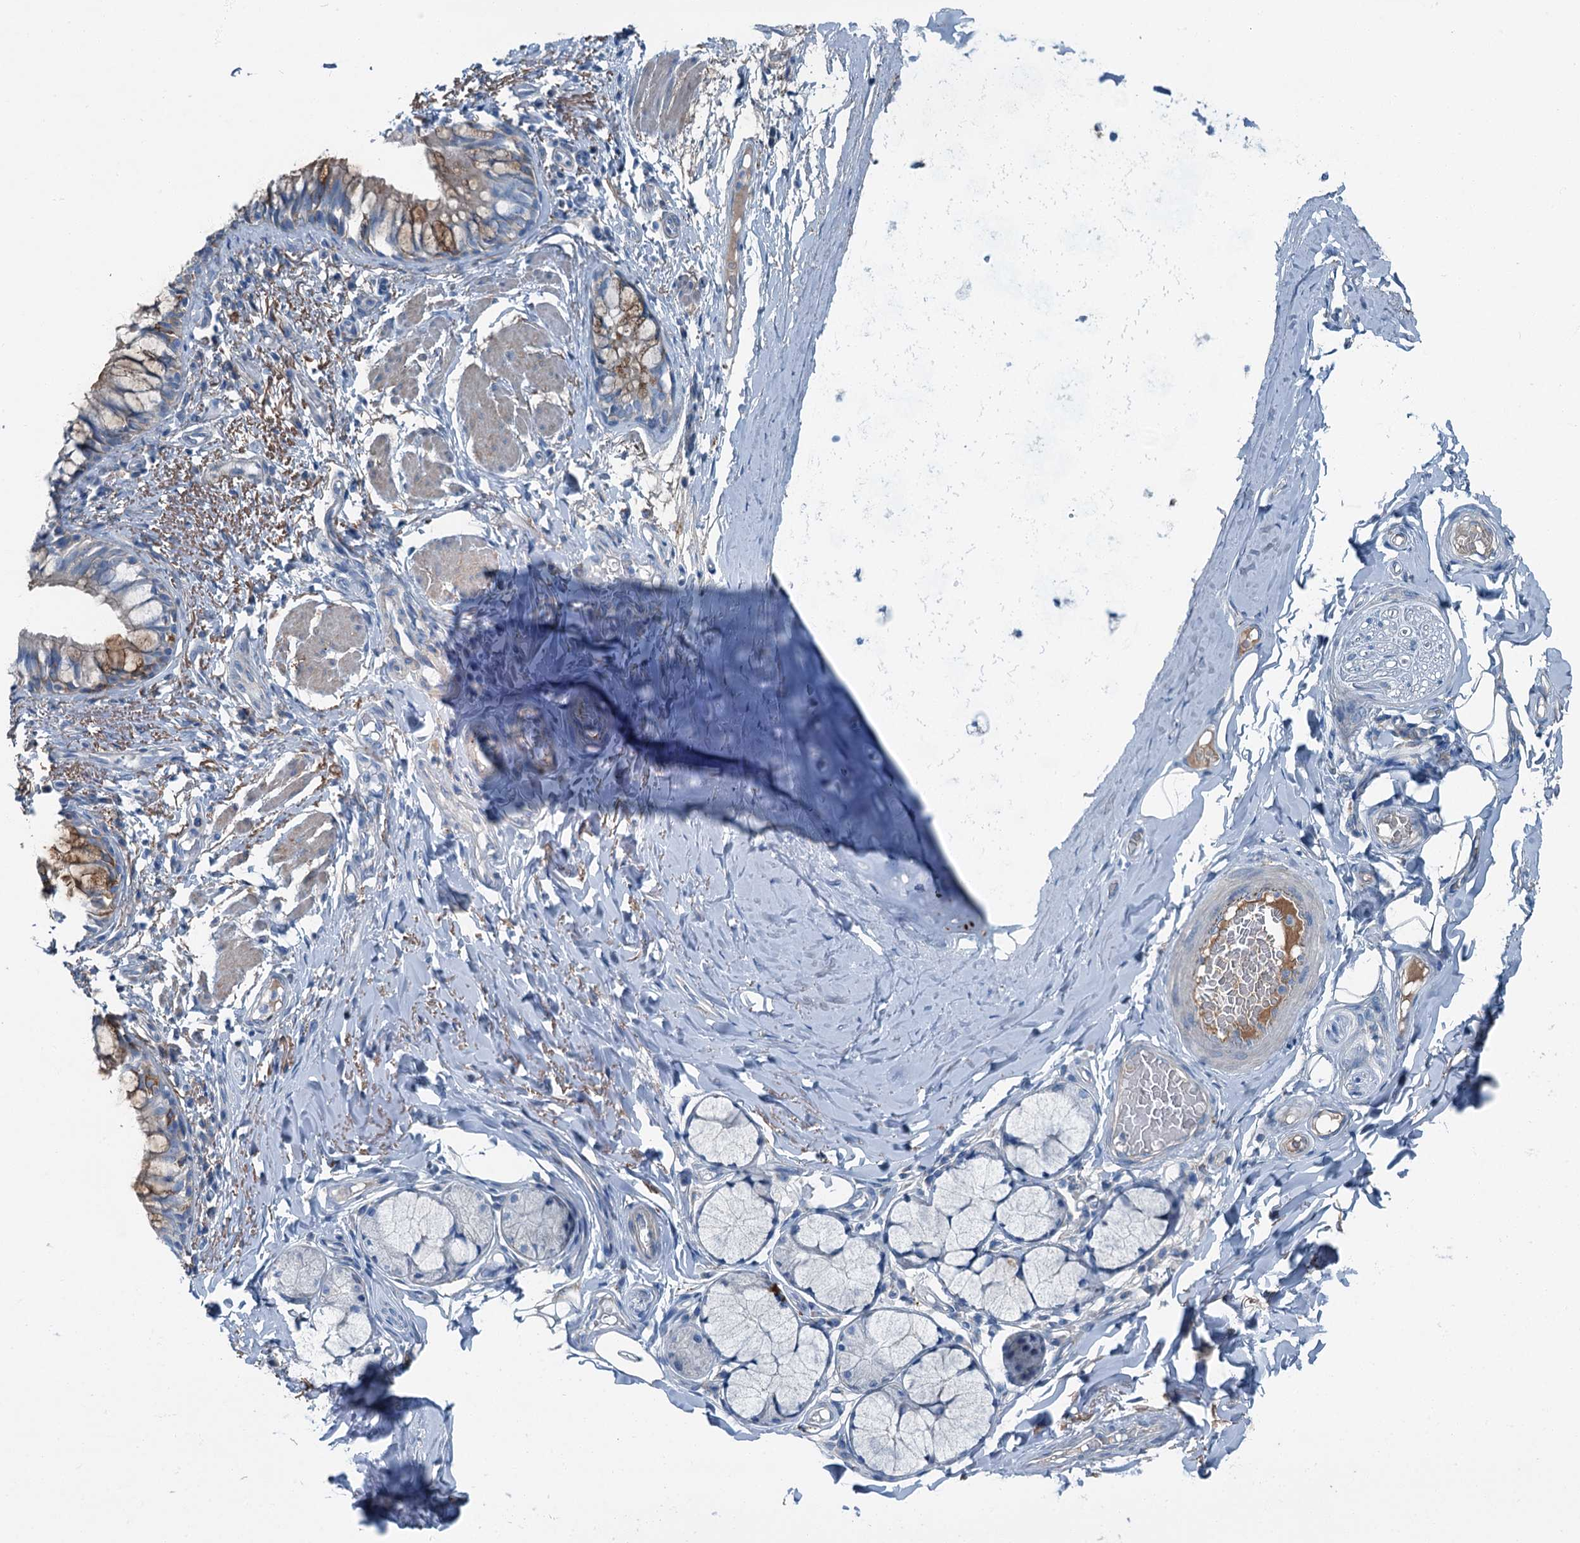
{"staining": {"intensity": "weak", "quantity": "<25%", "location": "cytoplasmic/membranous"}, "tissue": "bronchus", "cell_type": "Respiratory epithelial cells", "image_type": "normal", "snomed": [{"axis": "morphology", "description": "Normal tissue, NOS"}, {"axis": "topography", "description": "Cartilage tissue"}, {"axis": "topography", "description": "Bronchus"}], "caption": "This photomicrograph is of unremarkable bronchus stained with IHC to label a protein in brown with the nuclei are counter-stained blue. There is no staining in respiratory epithelial cells. (DAB (3,3'-diaminobenzidine) immunohistochemistry (IHC) visualized using brightfield microscopy, high magnification).", "gene": "AXL", "patient": {"sex": "female", "age": 36}}